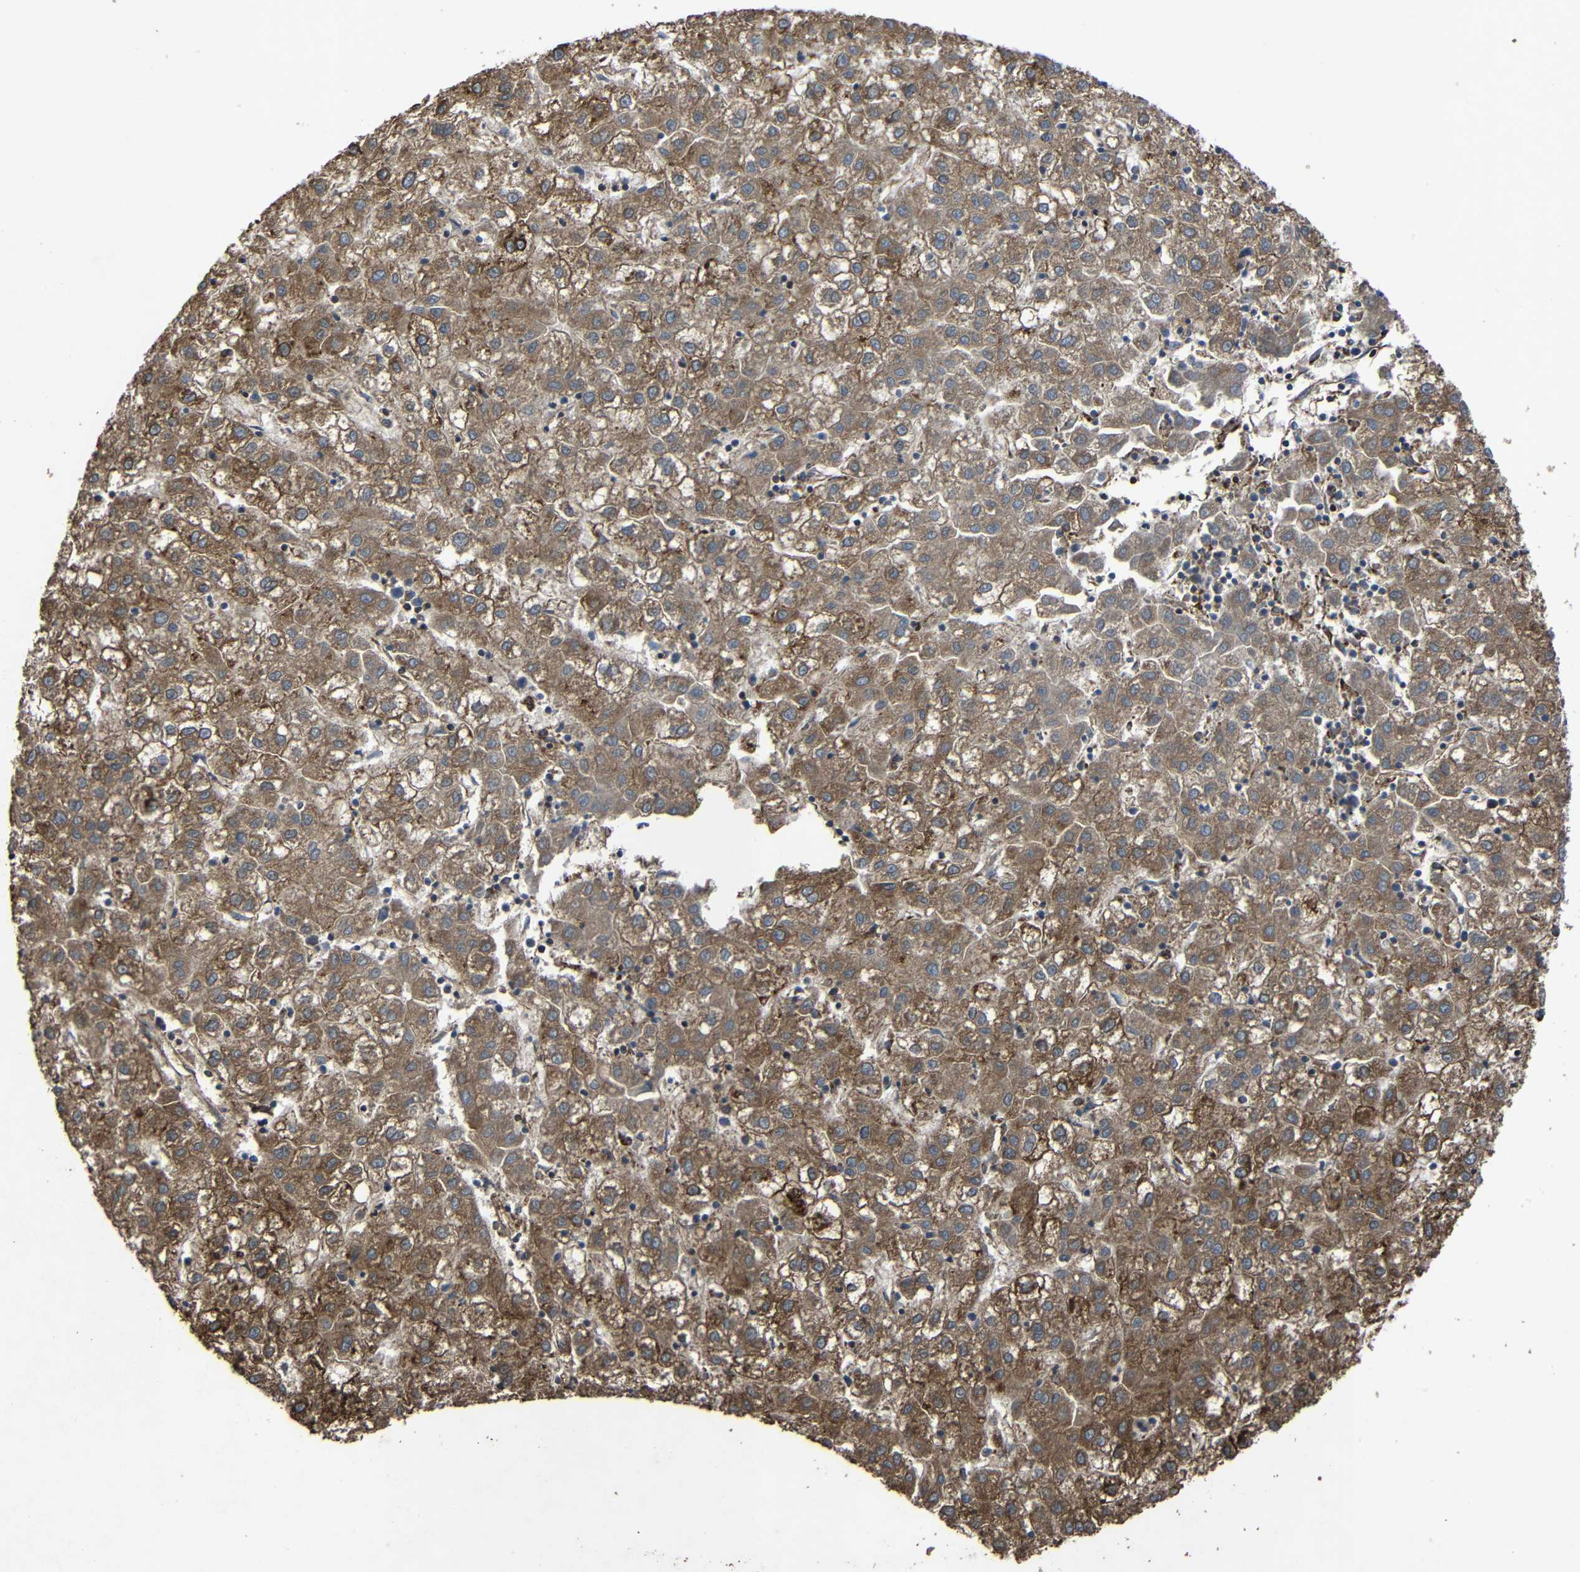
{"staining": {"intensity": "moderate", "quantity": ">75%", "location": "cytoplasmic/membranous"}, "tissue": "liver cancer", "cell_type": "Tumor cells", "image_type": "cancer", "snomed": [{"axis": "morphology", "description": "Carcinoma, Hepatocellular, NOS"}, {"axis": "topography", "description": "Liver"}], "caption": "Immunohistochemical staining of liver cancer (hepatocellular carcinoma) displays medium levels of moderate cytoplasmic/membranous protein staining in approximately >75% of tumor cells.", "gene": "TREM2", "patient": {"sex": "male", "age": 72}}